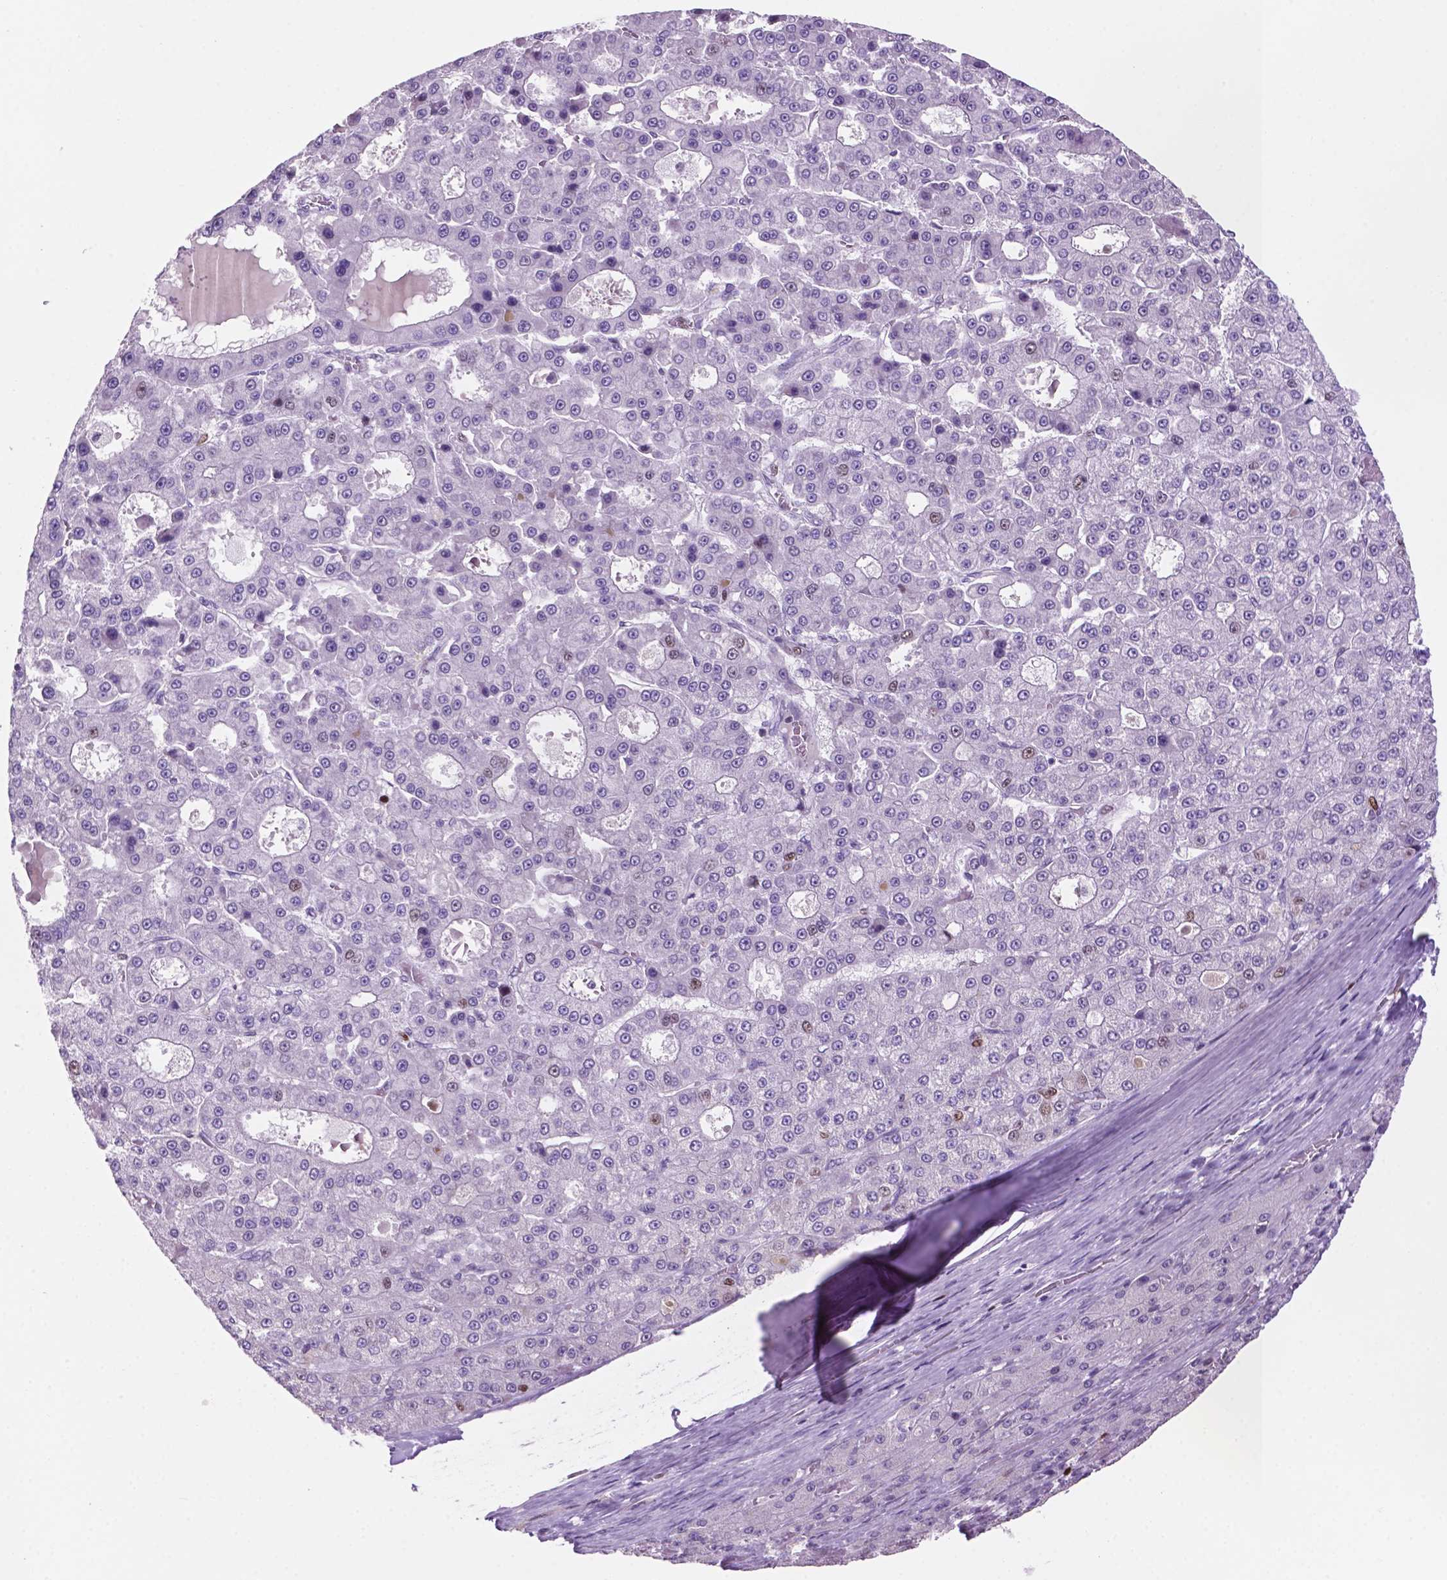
{"staining": {"intensity": "weak", "quantity": "<25%", "location": "nuclear"}, "tissue": "liver cancer", "cell_type": "Tumor cells", "image_type": "cancer", "snomed": [{"axis": "morphology", "description": "Carcinoma, Hepatocellular, NOS"}, {"axis": "topography", "description": "Liver"}], "caption": "An immunohistochemistry (IHC) photomicrograph of liver cancer is shown. There is no staining in tumor cells of liver cancer.", "gene": "NCAPH2", "patient": {"sex": "male", "age": 70}}